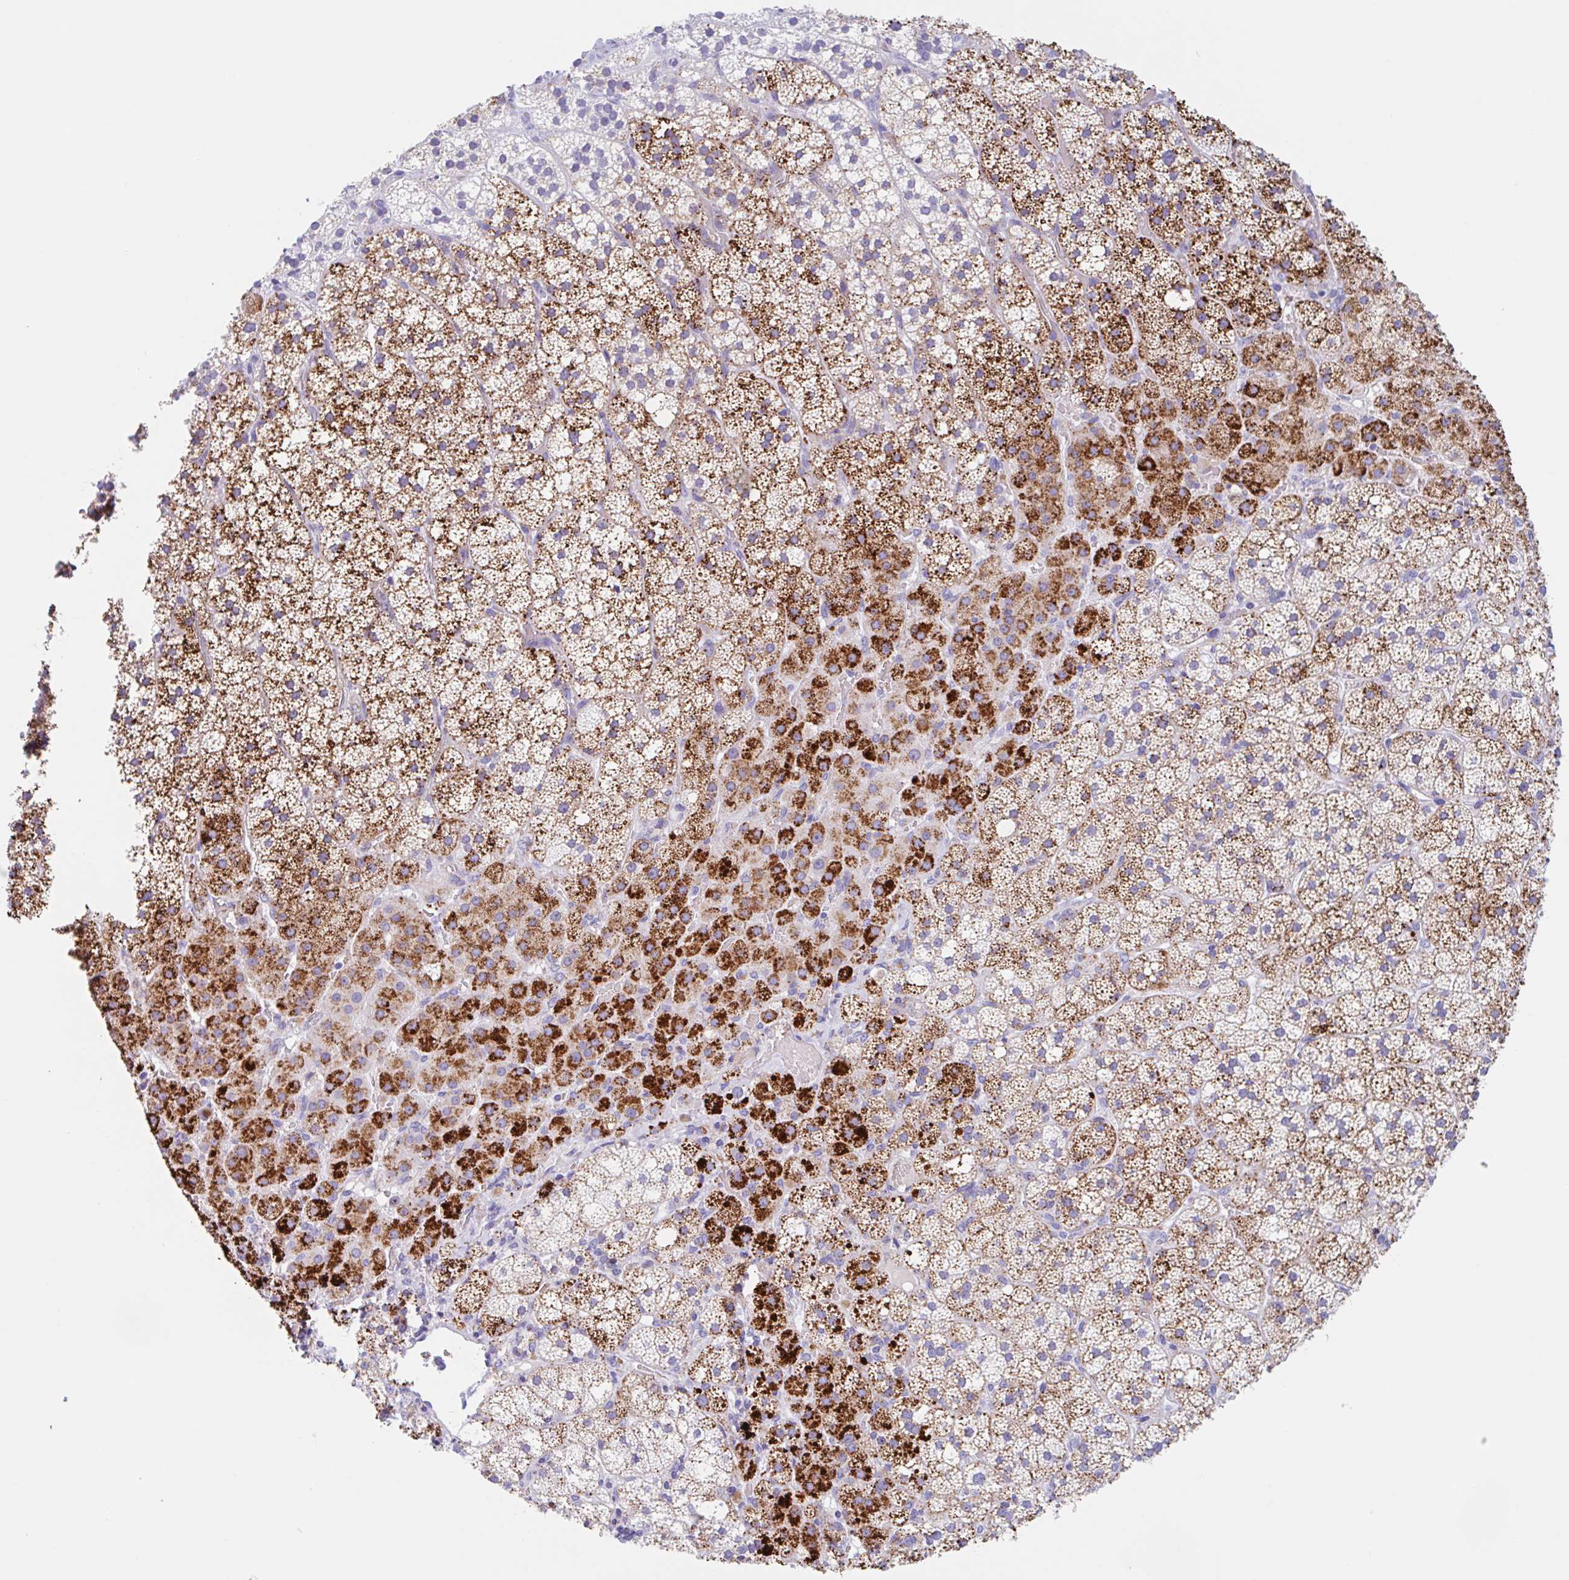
{"staining": {"intensity": "strong", "quantity": ">75%", "location": "cytoplasmic/membranous"}, "tissue": "adrenal gland", "cell_type": "Glandular cells", "image_type": "normal", "snomed": [{"axis": "morphology", "description": "Normal tissue, NOS"}, {"axis": "topography", "description": "Adrenal gland"}], "caption": "Strong cytoplasmic/membranous expression for a protein is seen in approximately >75% of glandular cells of unremarkable adrenal gland using immunohistochemistry (IHC).", "gene": "ANKRD9", "patient": {"sex": "male", "age": 53}}